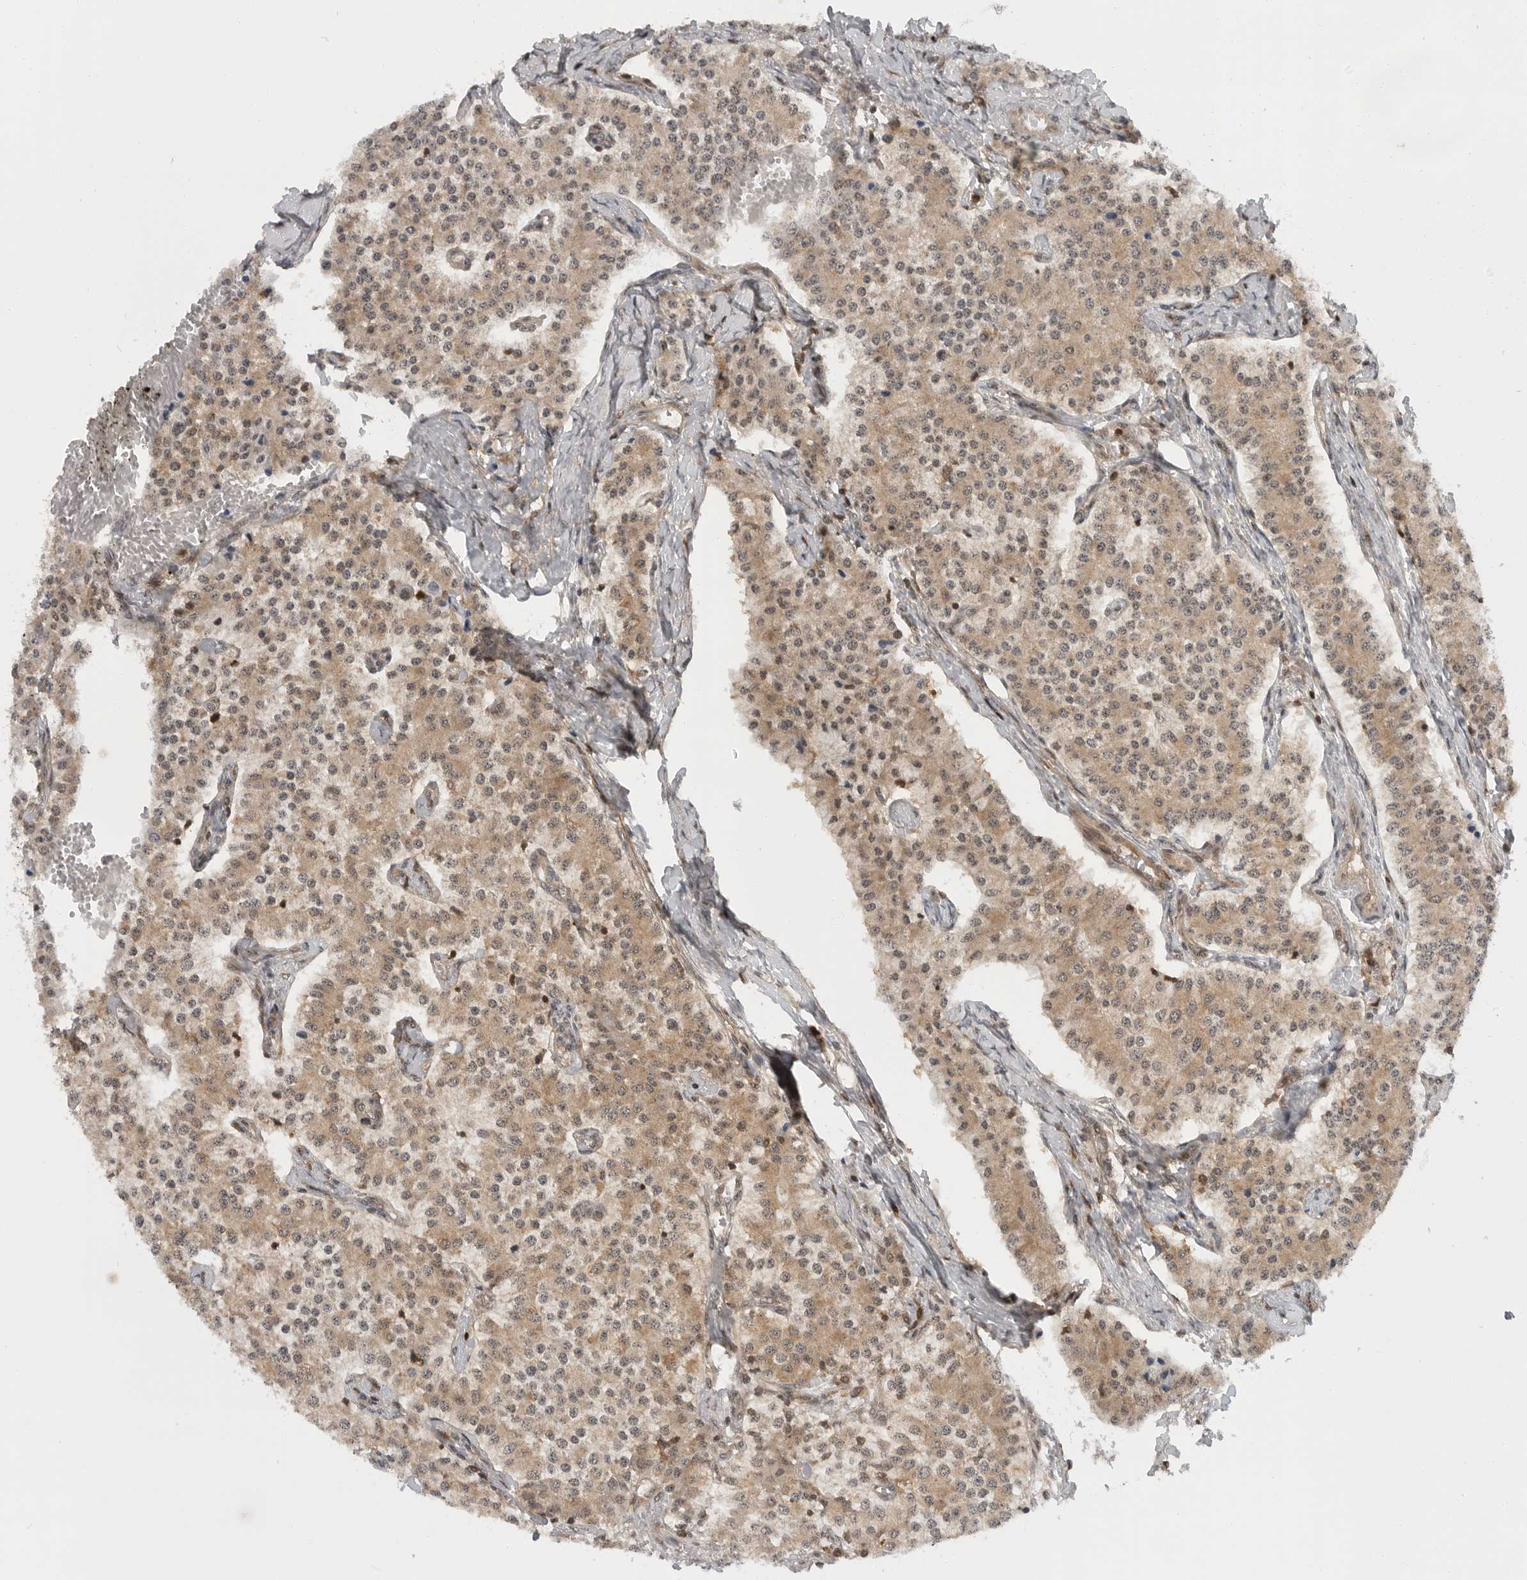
{"staining": {"intensity": "moderate", "quantity": ">75%", "location": "cytoplasmic/membranous"}, "tissue": "carcinoid", "cell_type": "Tumor cells", "image_type": "cancer", "snomed": [{"axis": "morphology", "description": "Carcinoid, malignant, NOS"}, {"axis": "topography", "description": "Colon"}], "caption": "The image demonstrates immunohistochemical staining of carcinoid. There is moderate cytoplasmic/membranous staining is seen in about >75% of tumor cells.", "gene": "SZRD1", "patient": {"sex": "female", "age": 52}}